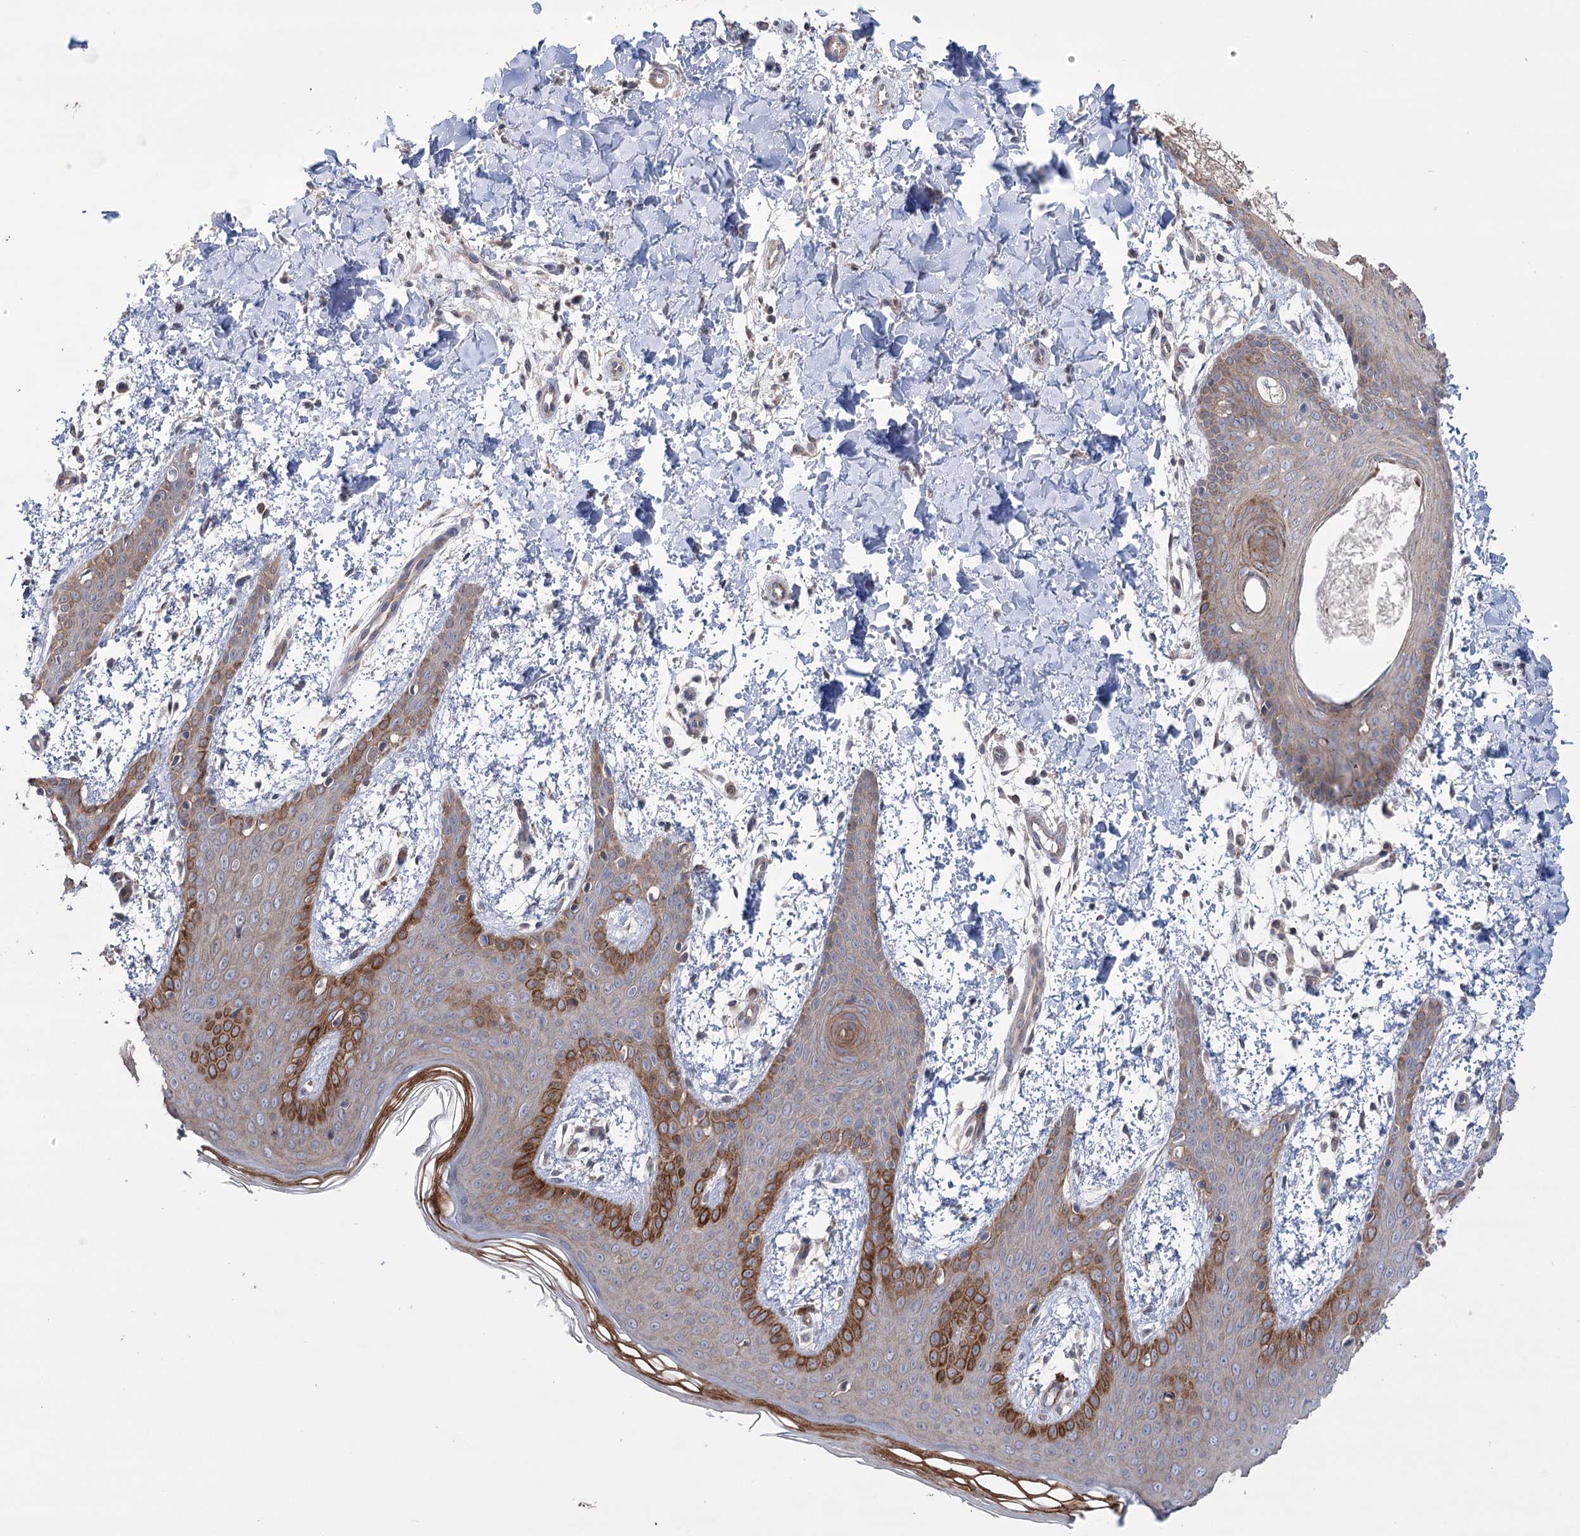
{"staining": {"intensity": "weak", "quantity": "25%-75%", "location": "cytoplasmic/membranous"}, "tissue": "skin", "cell_type": "Fibroblasts", "image_type": "normal", "snomed": [{"axis": "morphology", "description": "Normal tissue, NOS"}, {"axis": "topography", "description": "Skin"}], "caption": "The micrograph displays staining of unremarkable skin, revealing weak cytoplasmic/membranous protein staining (brown color) within fibroblasts.", "gene": "TRIM71", "patient": {"sex": "male", "age": 36}}